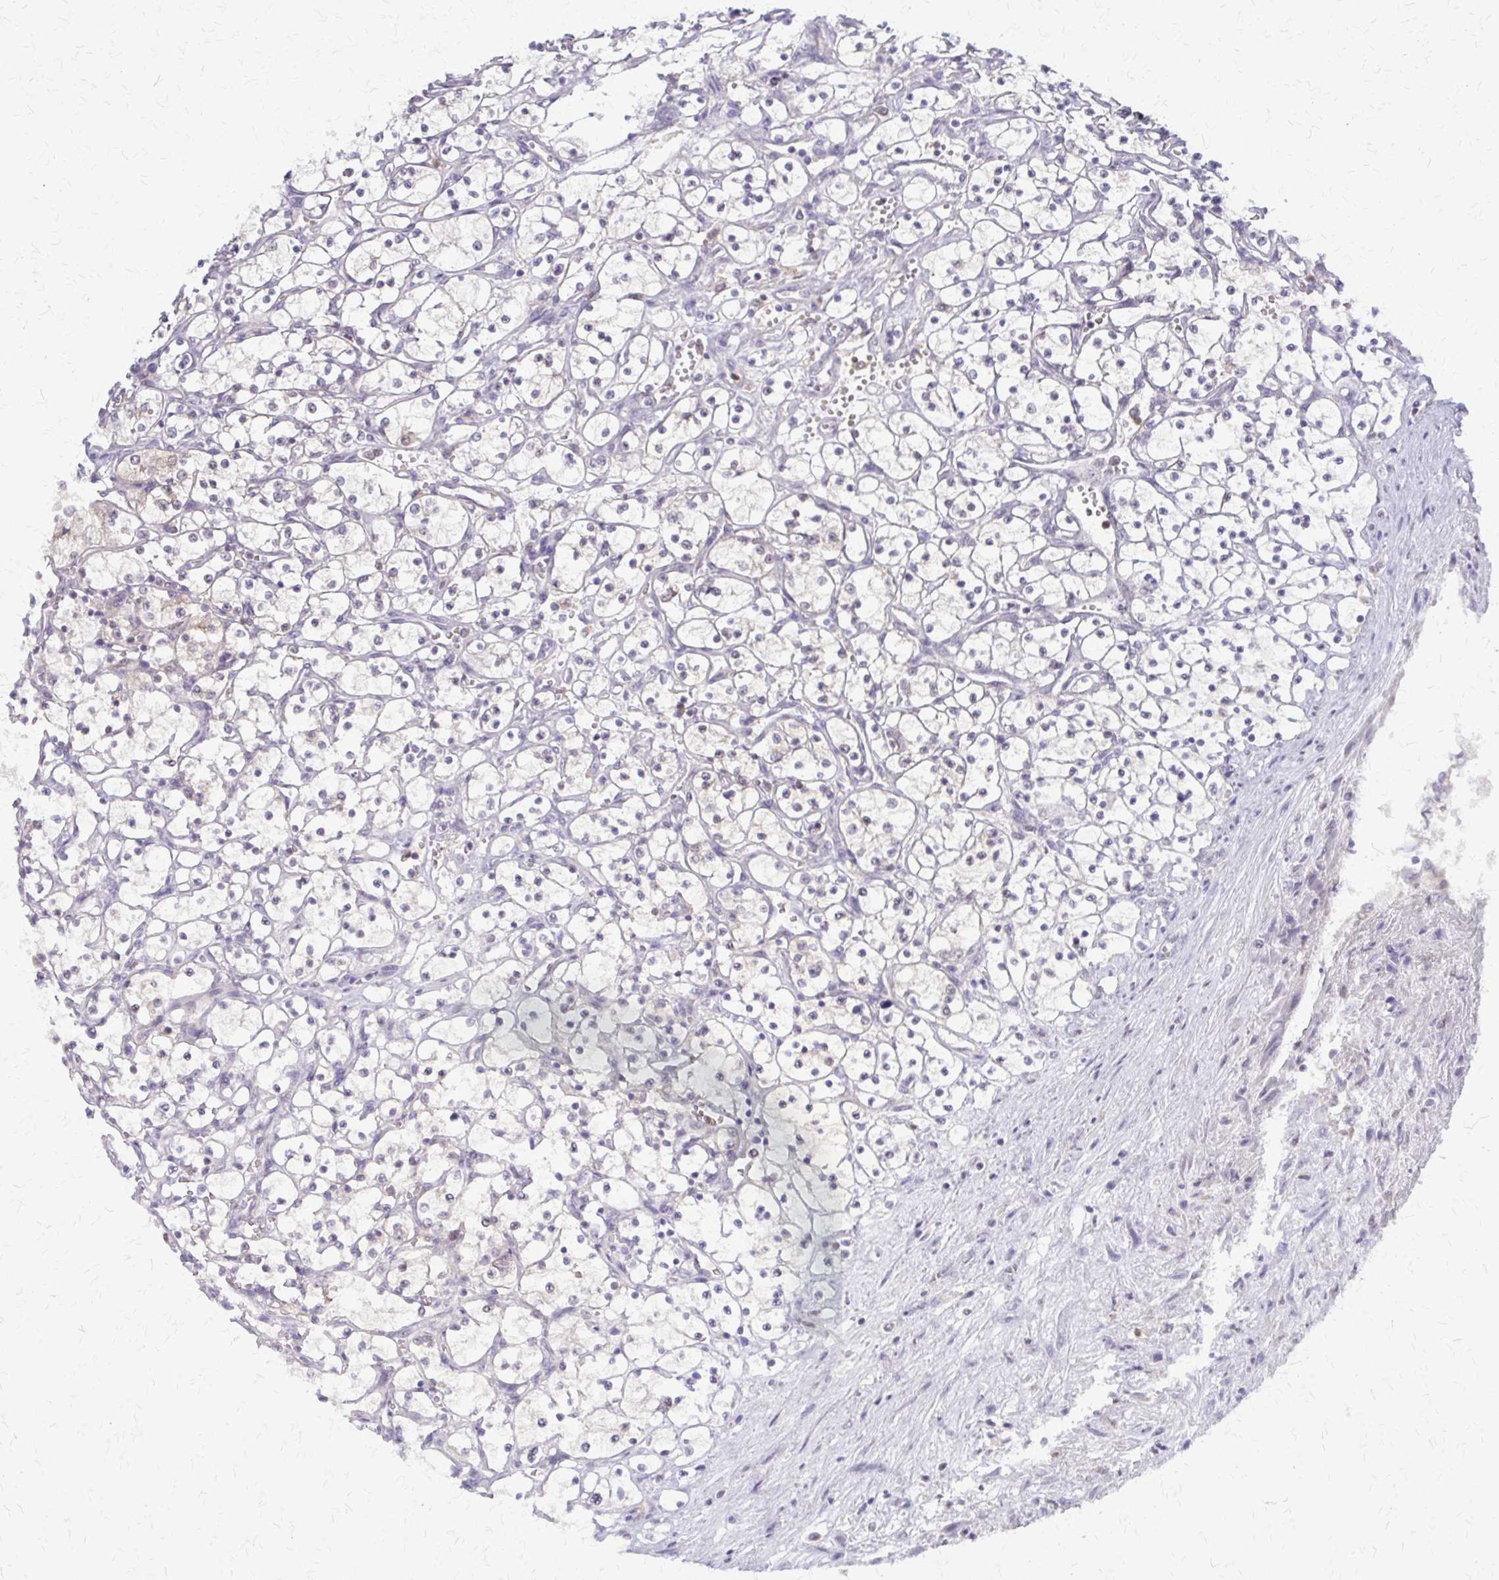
{"staining": {"intensity": "negative", "quantity": "none", "location": "none"}, "tissue": "renal cancer", "cell_type": "Tumor cells", "image_type": "cancer", "snomed": [{"axis": "morphology", "description": "Adenocarcinoma, NOS"}, {"axis": "topography", "description": "Kidney"}], "caption": "IHC of renal cancer (adenocarcinoma) reveals no staining in tumor cells.", "gene": "GLRX", "patient": {"sex": "female", "age": 69}}